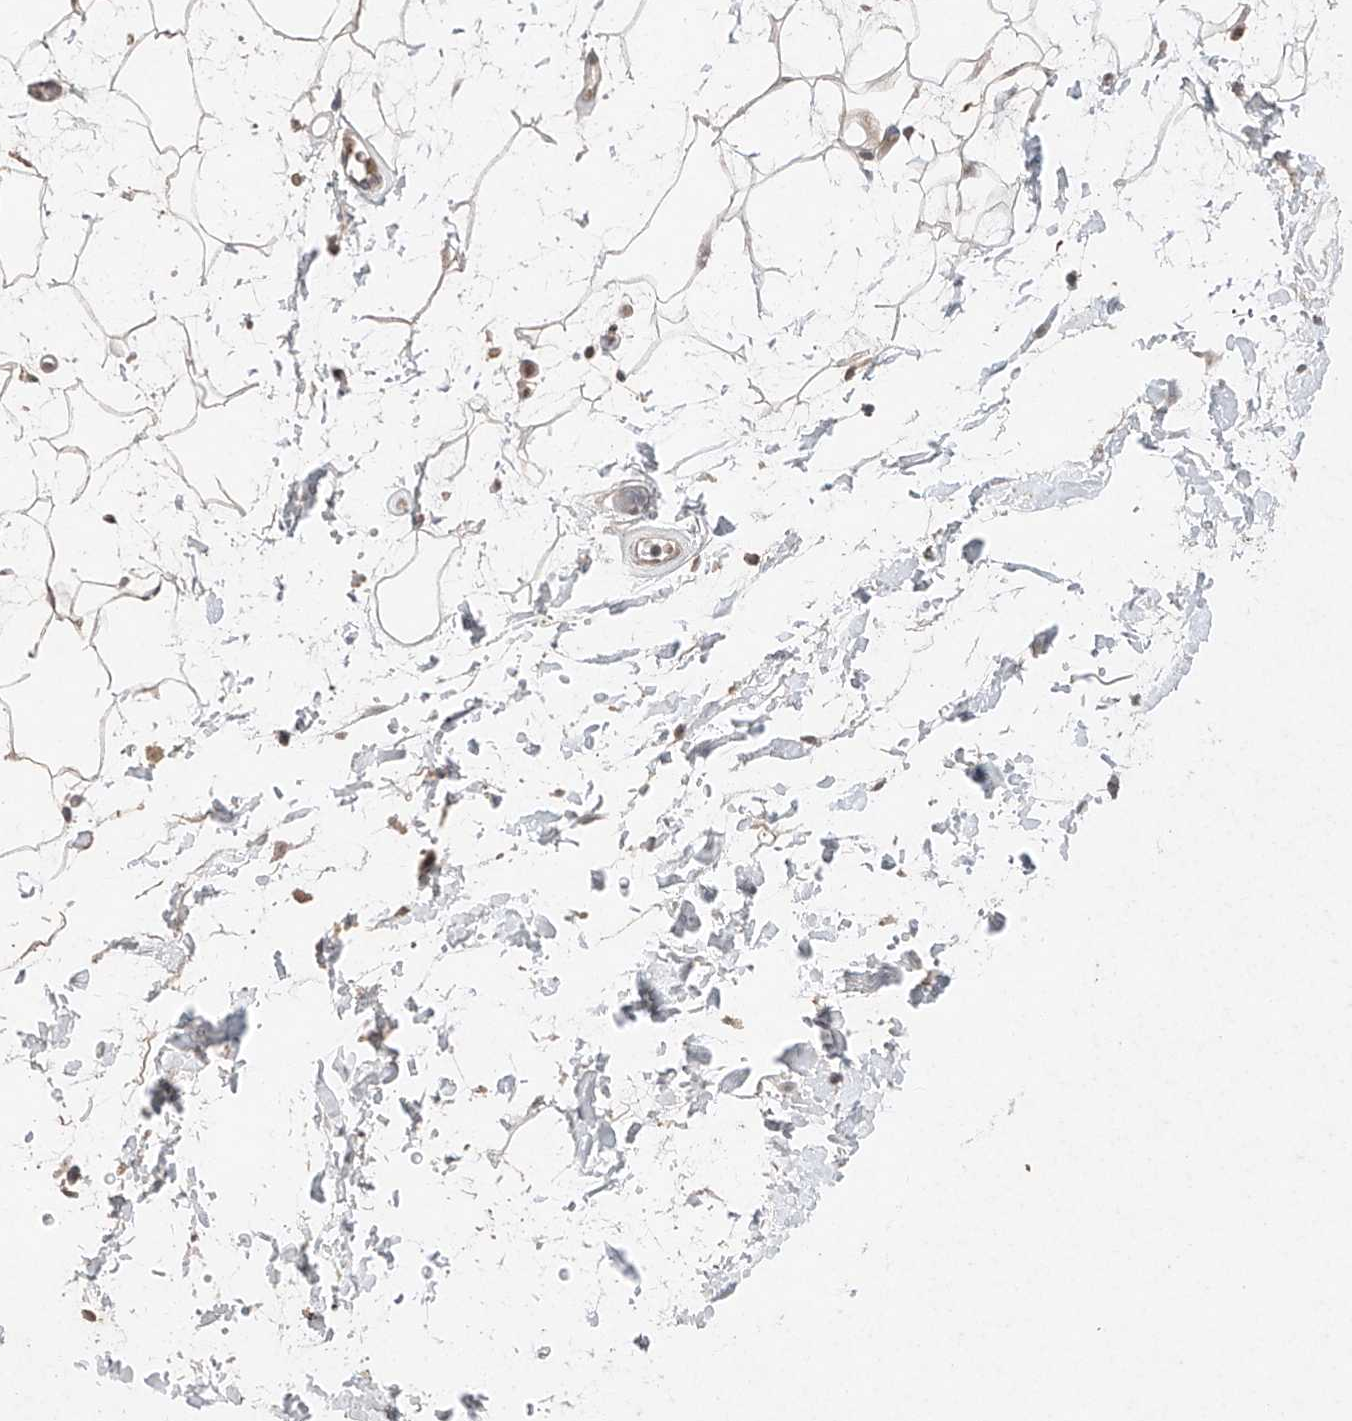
{"staining": {"intensity": "weak", "quantity": ">75%", "location": "cytoplasmic/membranous"}, "tissue": "adipose tissue", "cell_type": "Adipocytes", "image_type": "normal", "snomed": [{"axis": "morphology", "description": "Normal tissue, NOS"}, {"axis": "topography", "description": "Soft tissue"}], "caption": "Protein staining of benign adipose tissue demonstrates weak cytoplasmic/membranous staining in approximately >75% of adipocytes.", "gene": "TBX4", "patient": {"sex": "male", "age": 72}}